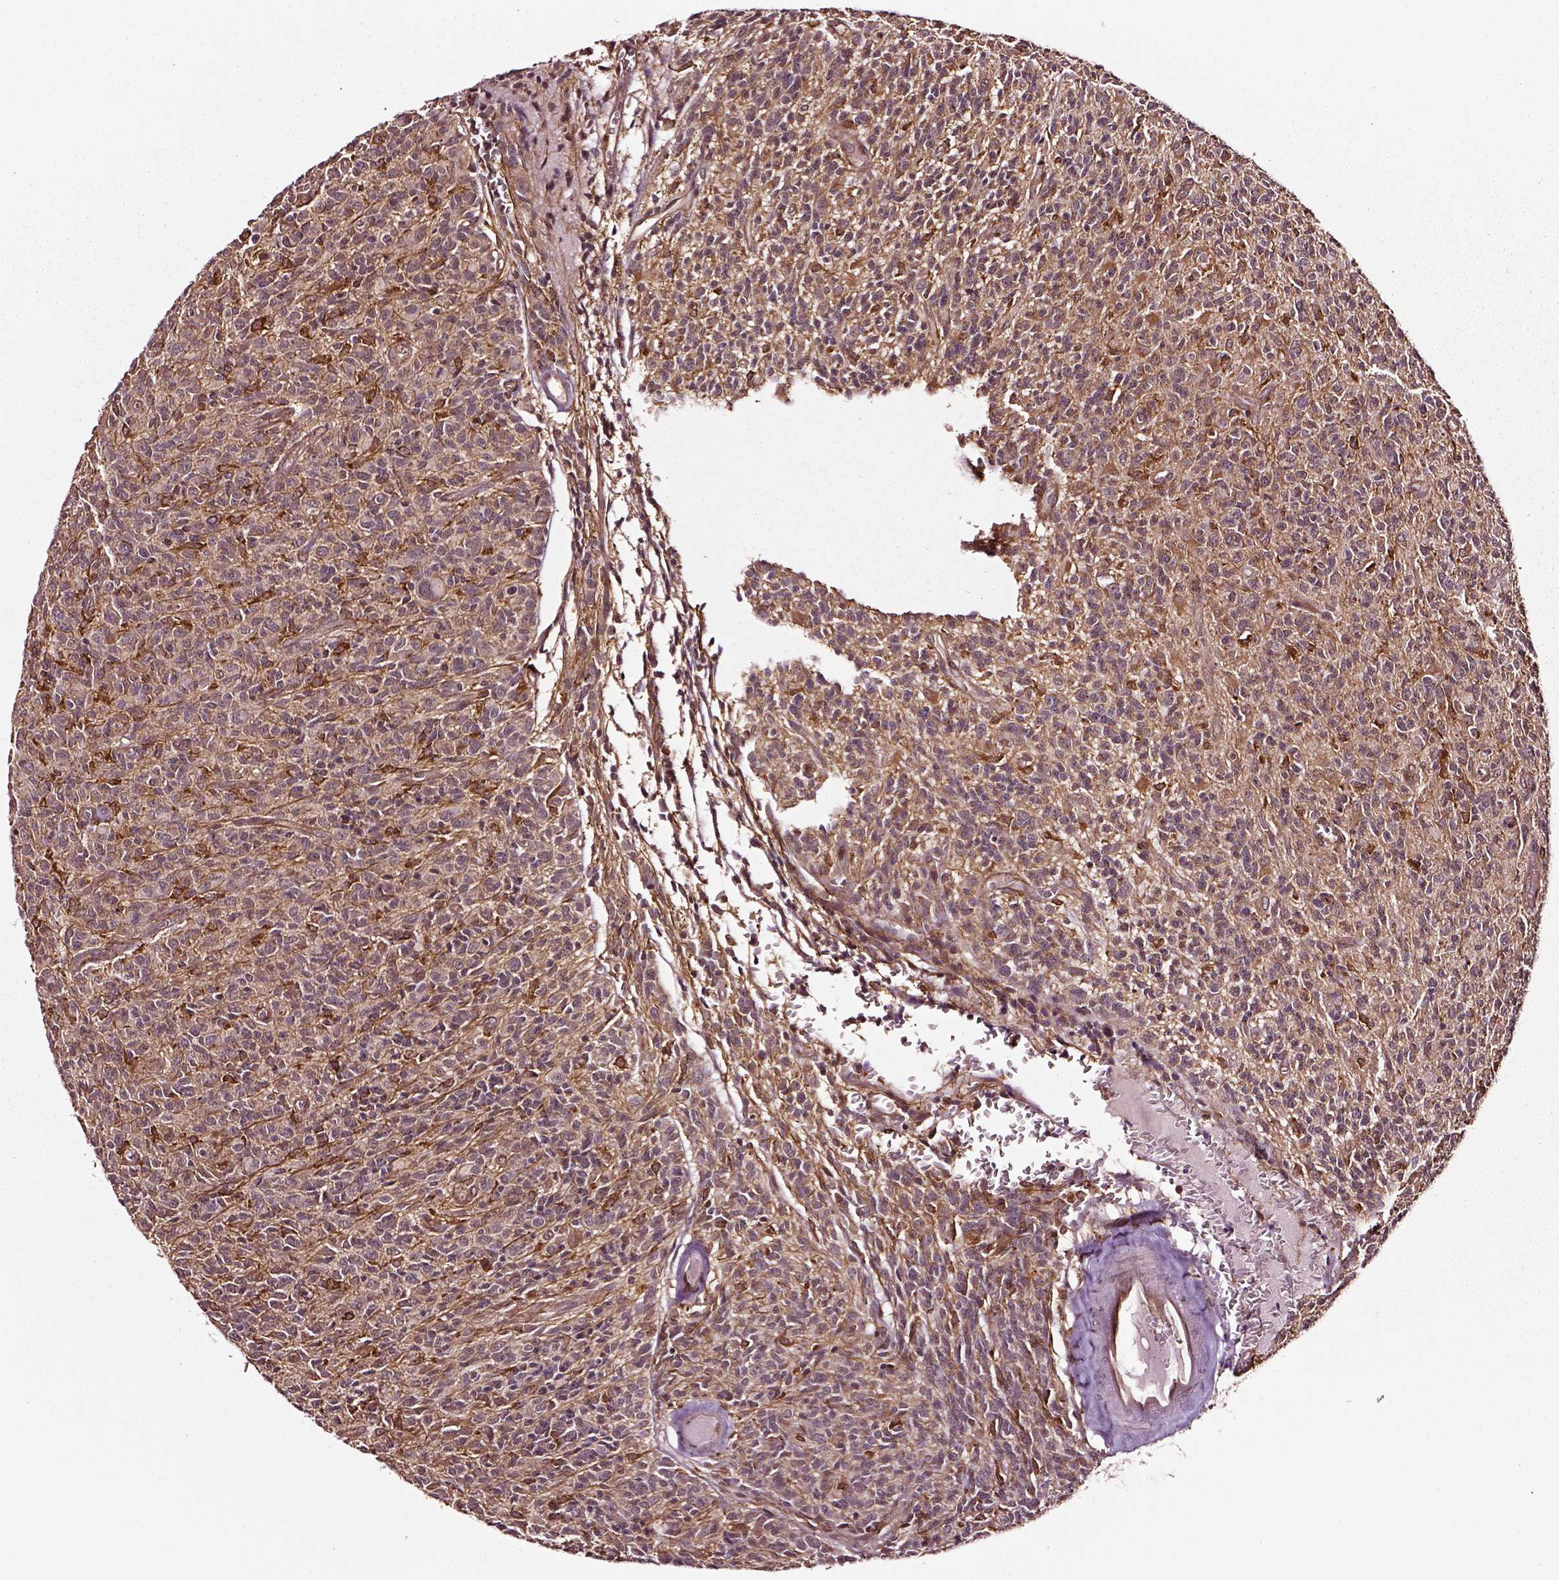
{"staining": {"intensity": "moderate", "quantity": ">75%", "location": "cytoplasmic/membranous"}, "tissue": "glioma", "cell_type": "Tumor cells", "image_type": "cancer", "snomed": [{"axis": "morphology", "description": "Glioma, malignant, High grade"}, {"axis": "topography", "description": "Brain"}], "caption": "IHC (DAB) staining of human malignant glioma (high-grade) shows moderate cytoplasmic/membranous protein positivity in approximately >75% of tumor cells.", "gene": "RASSF5", "patient": {"sex": "male", "age": 76}}